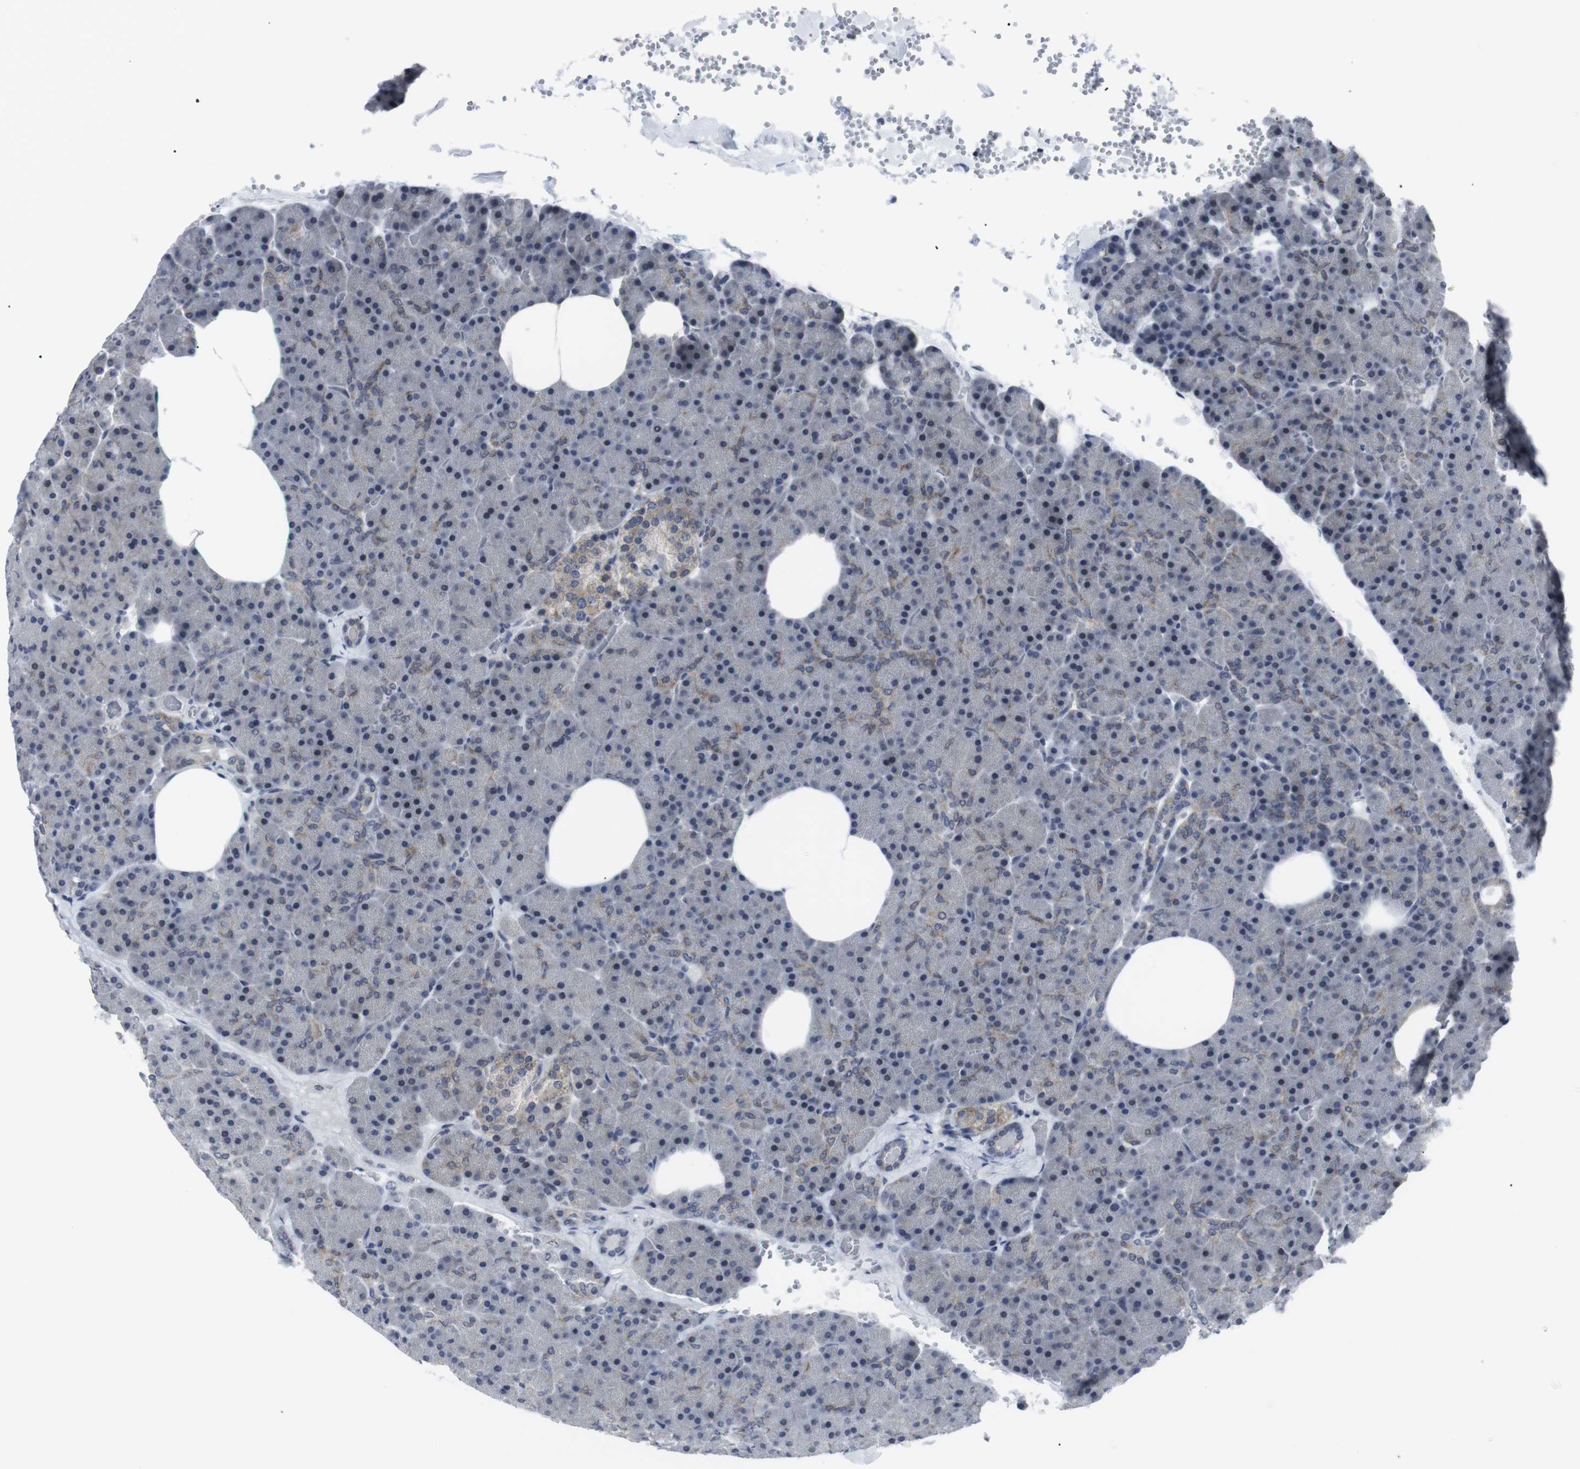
{"staining": {"intensity": "negative", "quantity": "none", "location": "none"}, "tissue": "pancreas", "cell_type": "Exocrine glandular cells", "image_type": "normal", "snomed": [{"axis": "morphology", "description": "Normal tissue, NOS"}, {"axis": "topography", "description": "Pancreas"}], "caption": "IHC image of benign pancreas stained for a protein (brown), which exhibits no expression in exocrine glandular cells. (Stains: DAB IHC with hematoxylin counter stain, Microscopy: brightfield microscopy at high magnification).", "gene": "GEMIN2", "patient": {"sex": "female", "age": 35}}